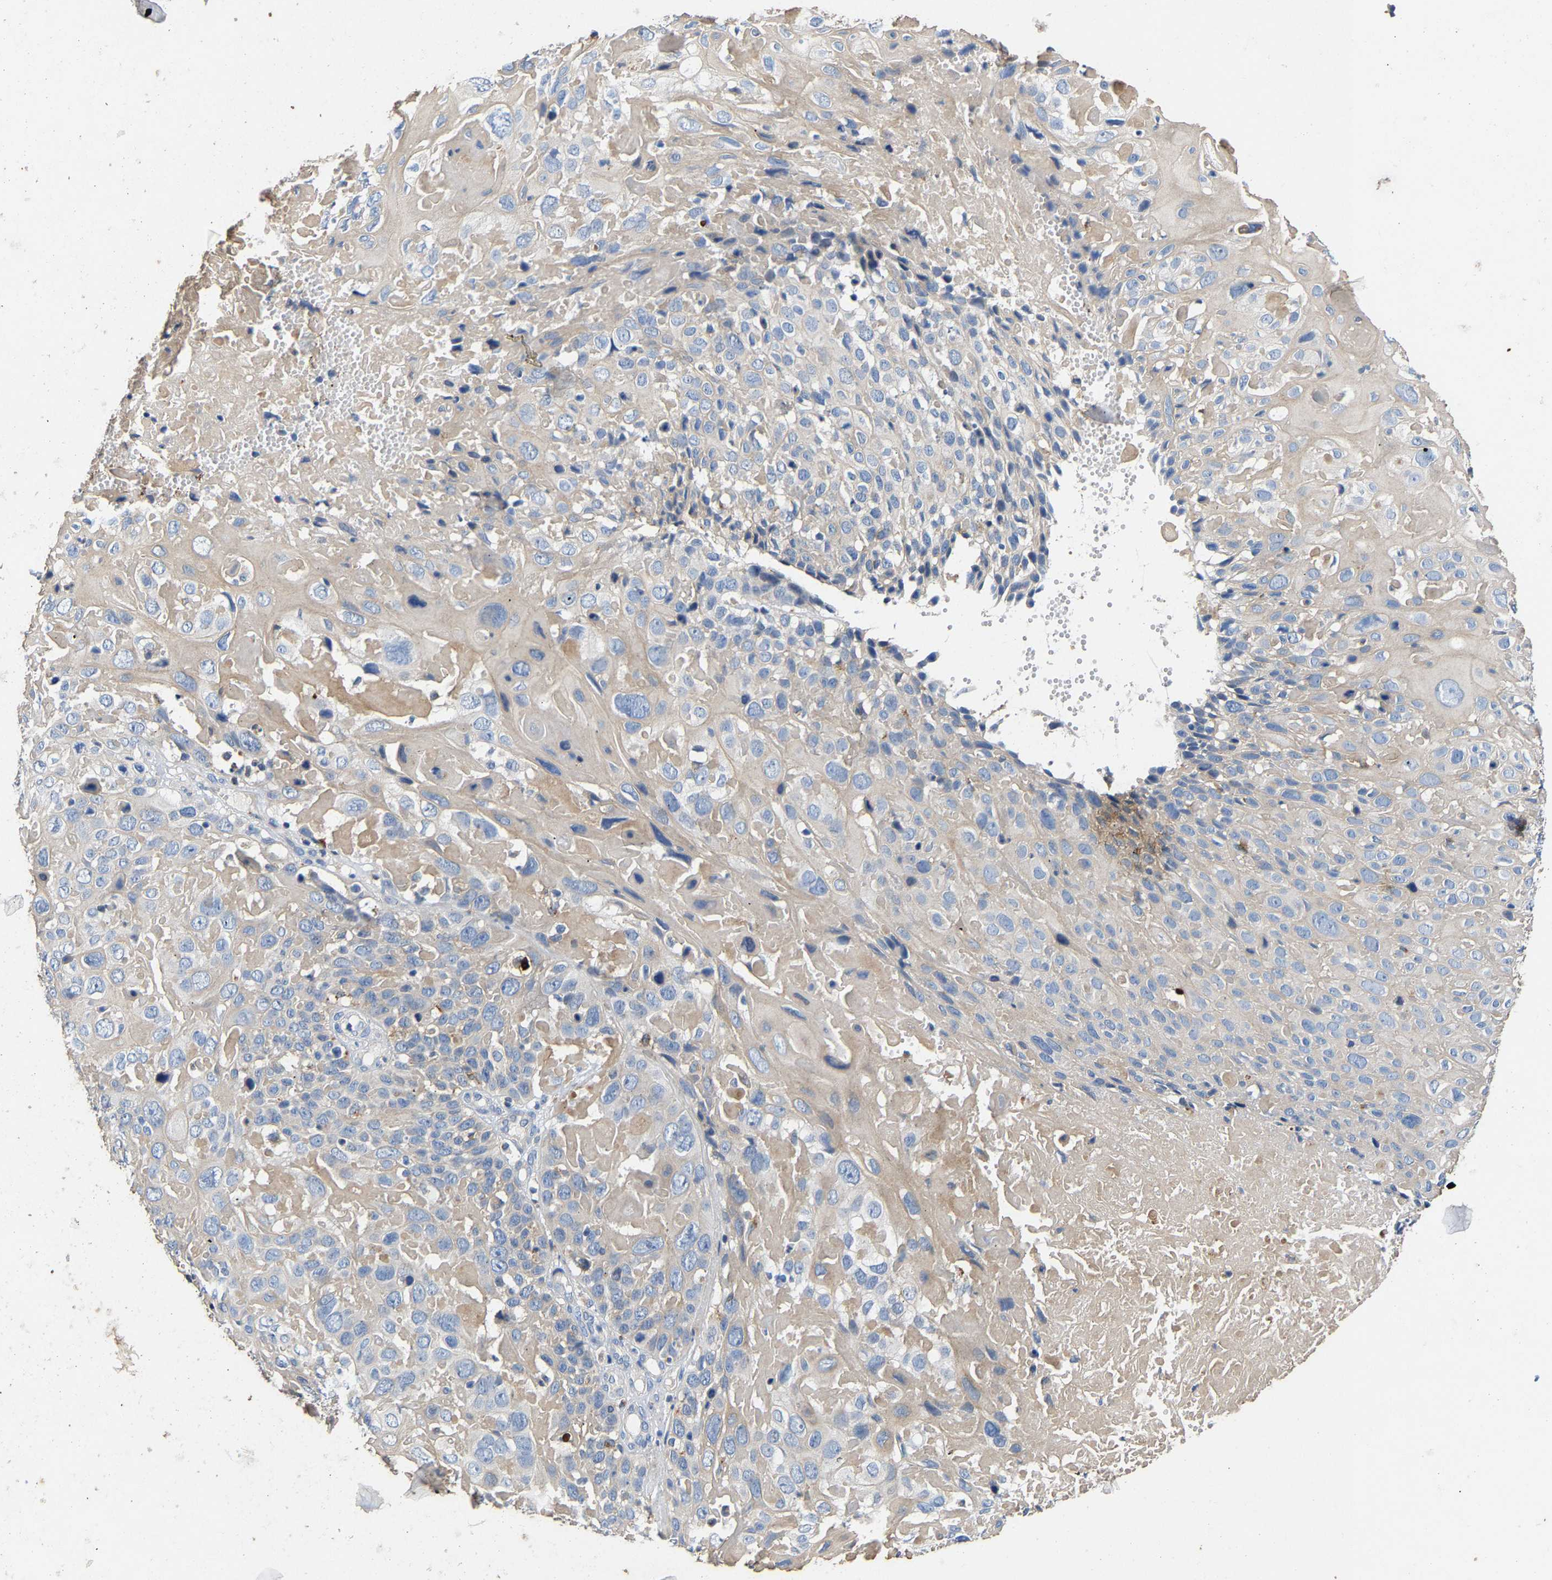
{"staining": {"intensity": "negative", "quantity": "none", "location": "none"}, "tissue": "cervical cancer", "cell_type": "Tumor cells", "image_type": "cancer", "snomed": [{"axis": "morphology", "description": "Squamous cell carcinoma, NOS"}, {"axis": "topography", "description": "Cervix"}], "caption": "Immunohistochemistry photomicrograph of neoplastic tissue: human squamous cell carcinoma (cervical) stained with DAB displays no significant protein expression in tumor cells.", "gene": "CCDC171", "patient": {"sex": "female", "age": 74}}